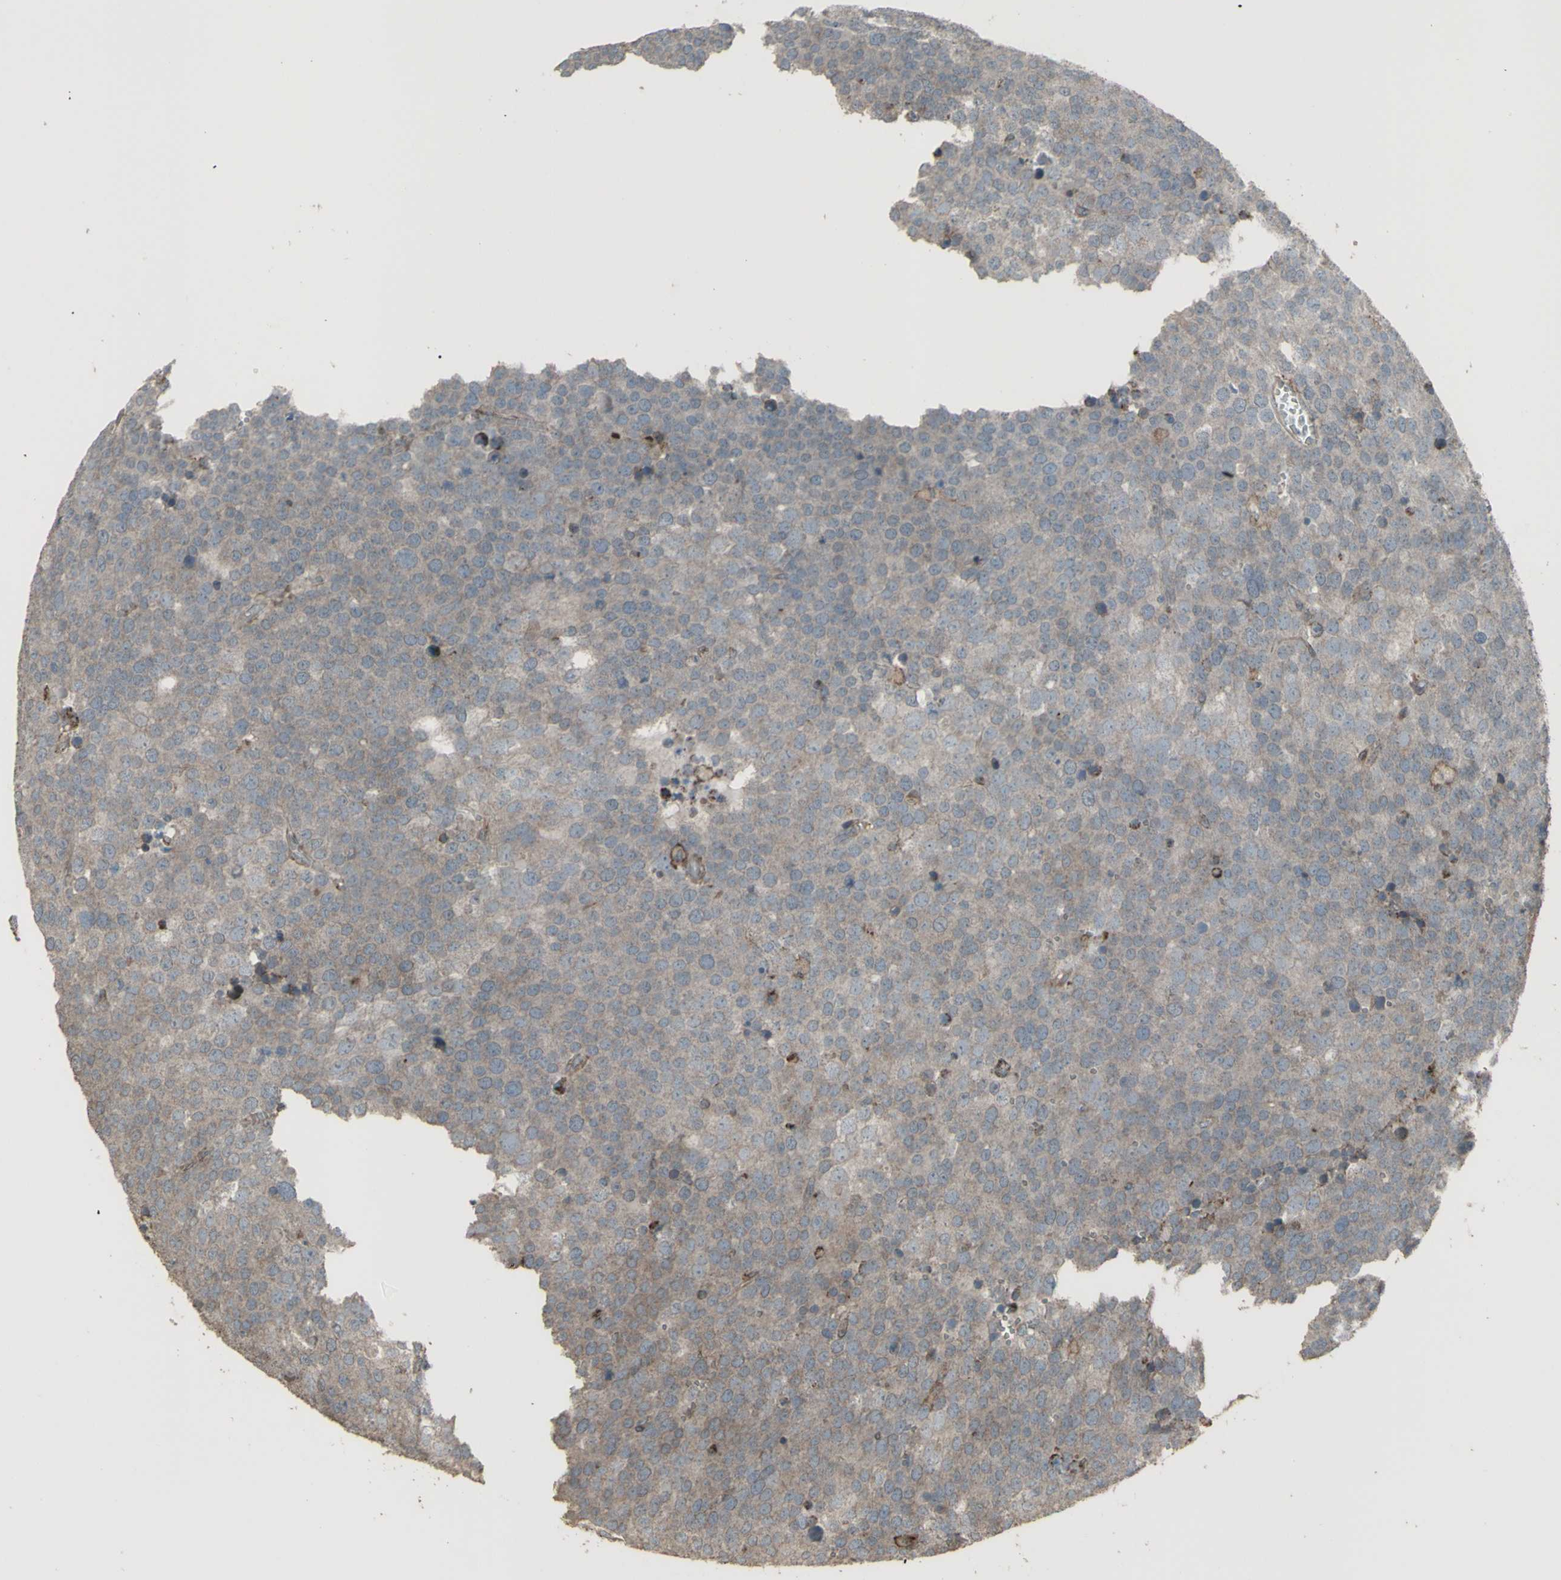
{"staining": {"intensity": "weak", "quantity": "25%-75%", "location": "cytoplasmic/membranous"}, "tissue": "testis cancer", "cell_type": "Tumor cells", "image_type": "cancer", "snomed": [{"axis": "morphology", "description": "Seminoma, NOS"}, {"axis": "topography", "description": "Testis"}], "caption": "Testis cancer (seminoma) stained with a protein marker shows weak staining in tumor cells.", "gene": "SMO", "patient": {"sex": "male", "age": 71}}